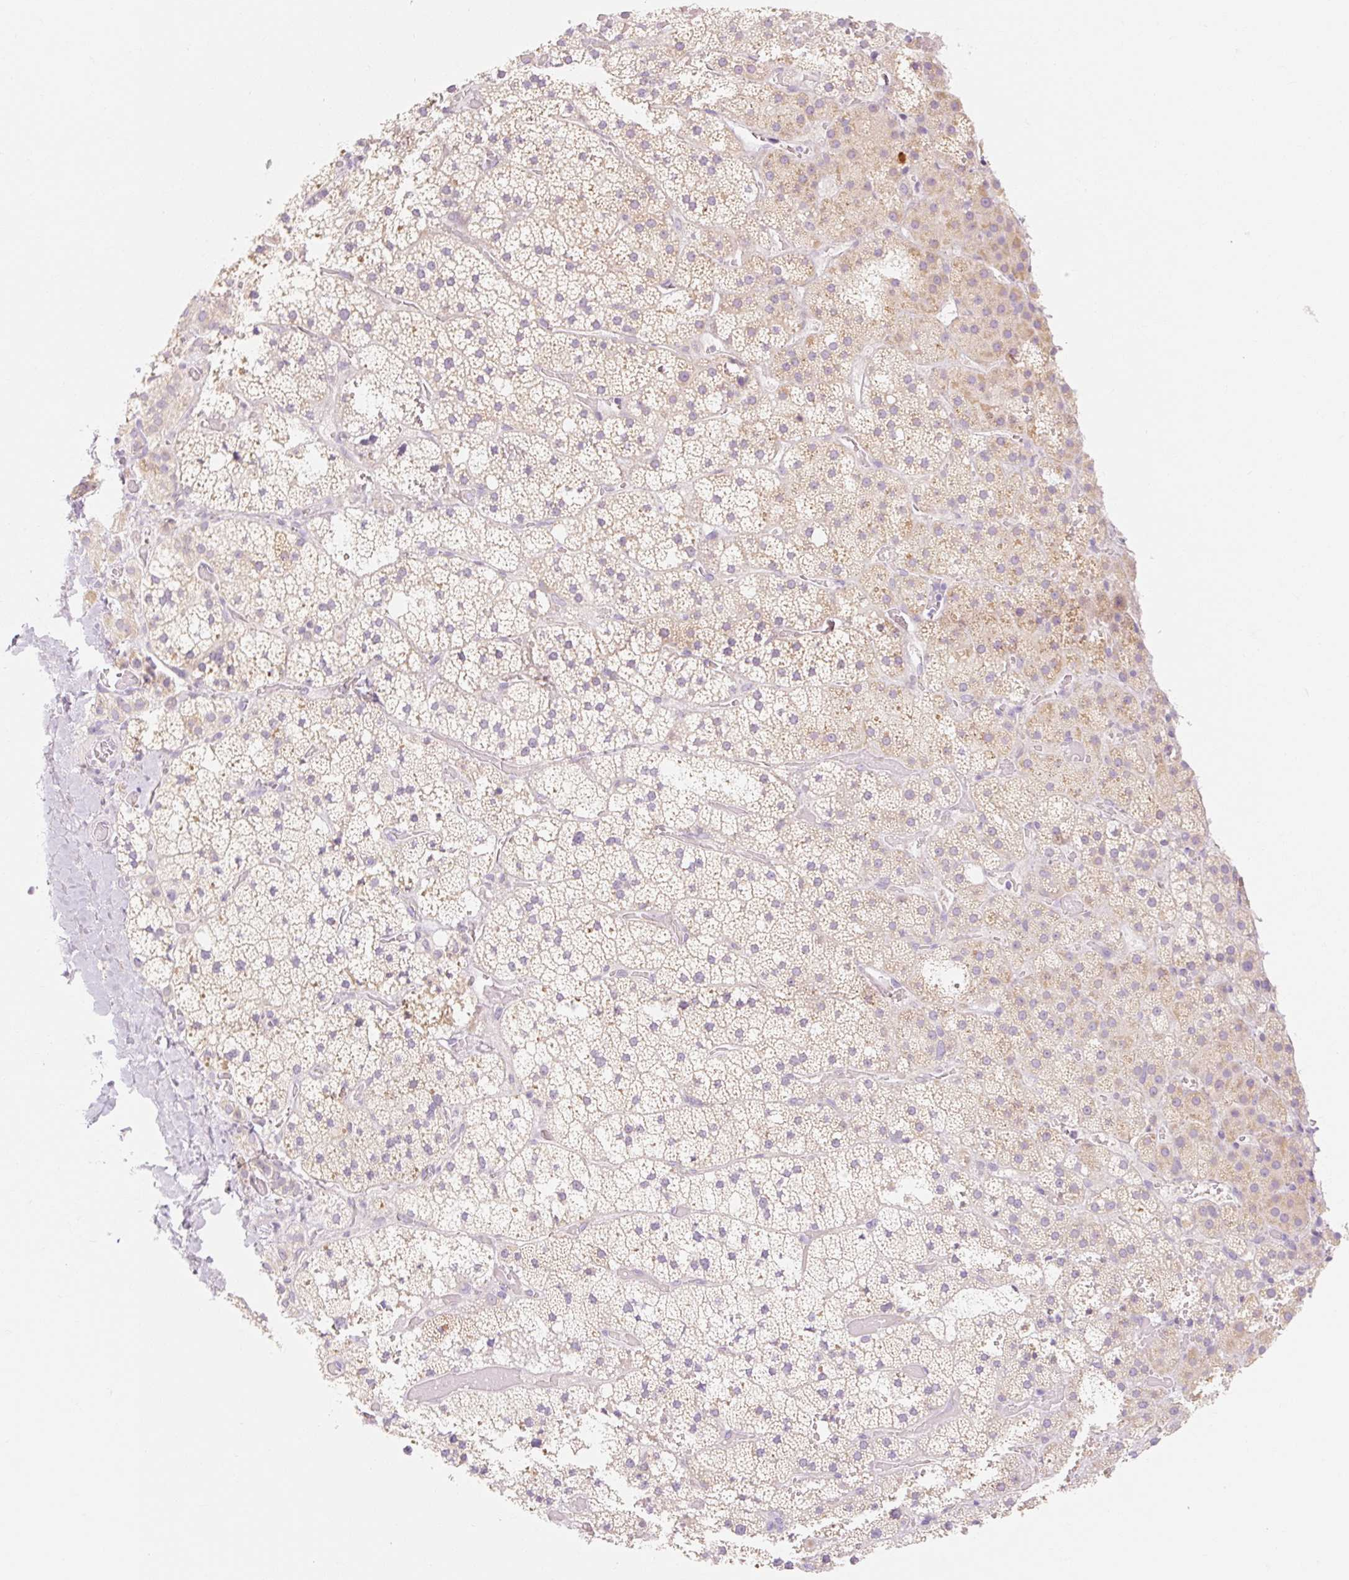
{"staining": {"intensity": "weak", "quantity": "25%-75%", "location": "cytoplasmic/membranous"}, "tissue": "adrenal gland", "cell_type": "Glandular cells", "image_type": "normal", "snomed": [{"axis": "morphology", "description": "Normal tissue, NOS"}, {"axis": "topography", "description": "Adrenal gland"}], "caption": "Immunohistochemistry (DAB) staining of unremarkable adrenal gland demonstrates weak cytoplasmic/membranous protein expression in about 25%-75% of glandular cells. Using DAB (brown) and hematoxylin (blue) stains, captured at high magnification using brightfield microscopy.", "gene": "MYO1D", "patient": {"sex": "male", "age": 53}}